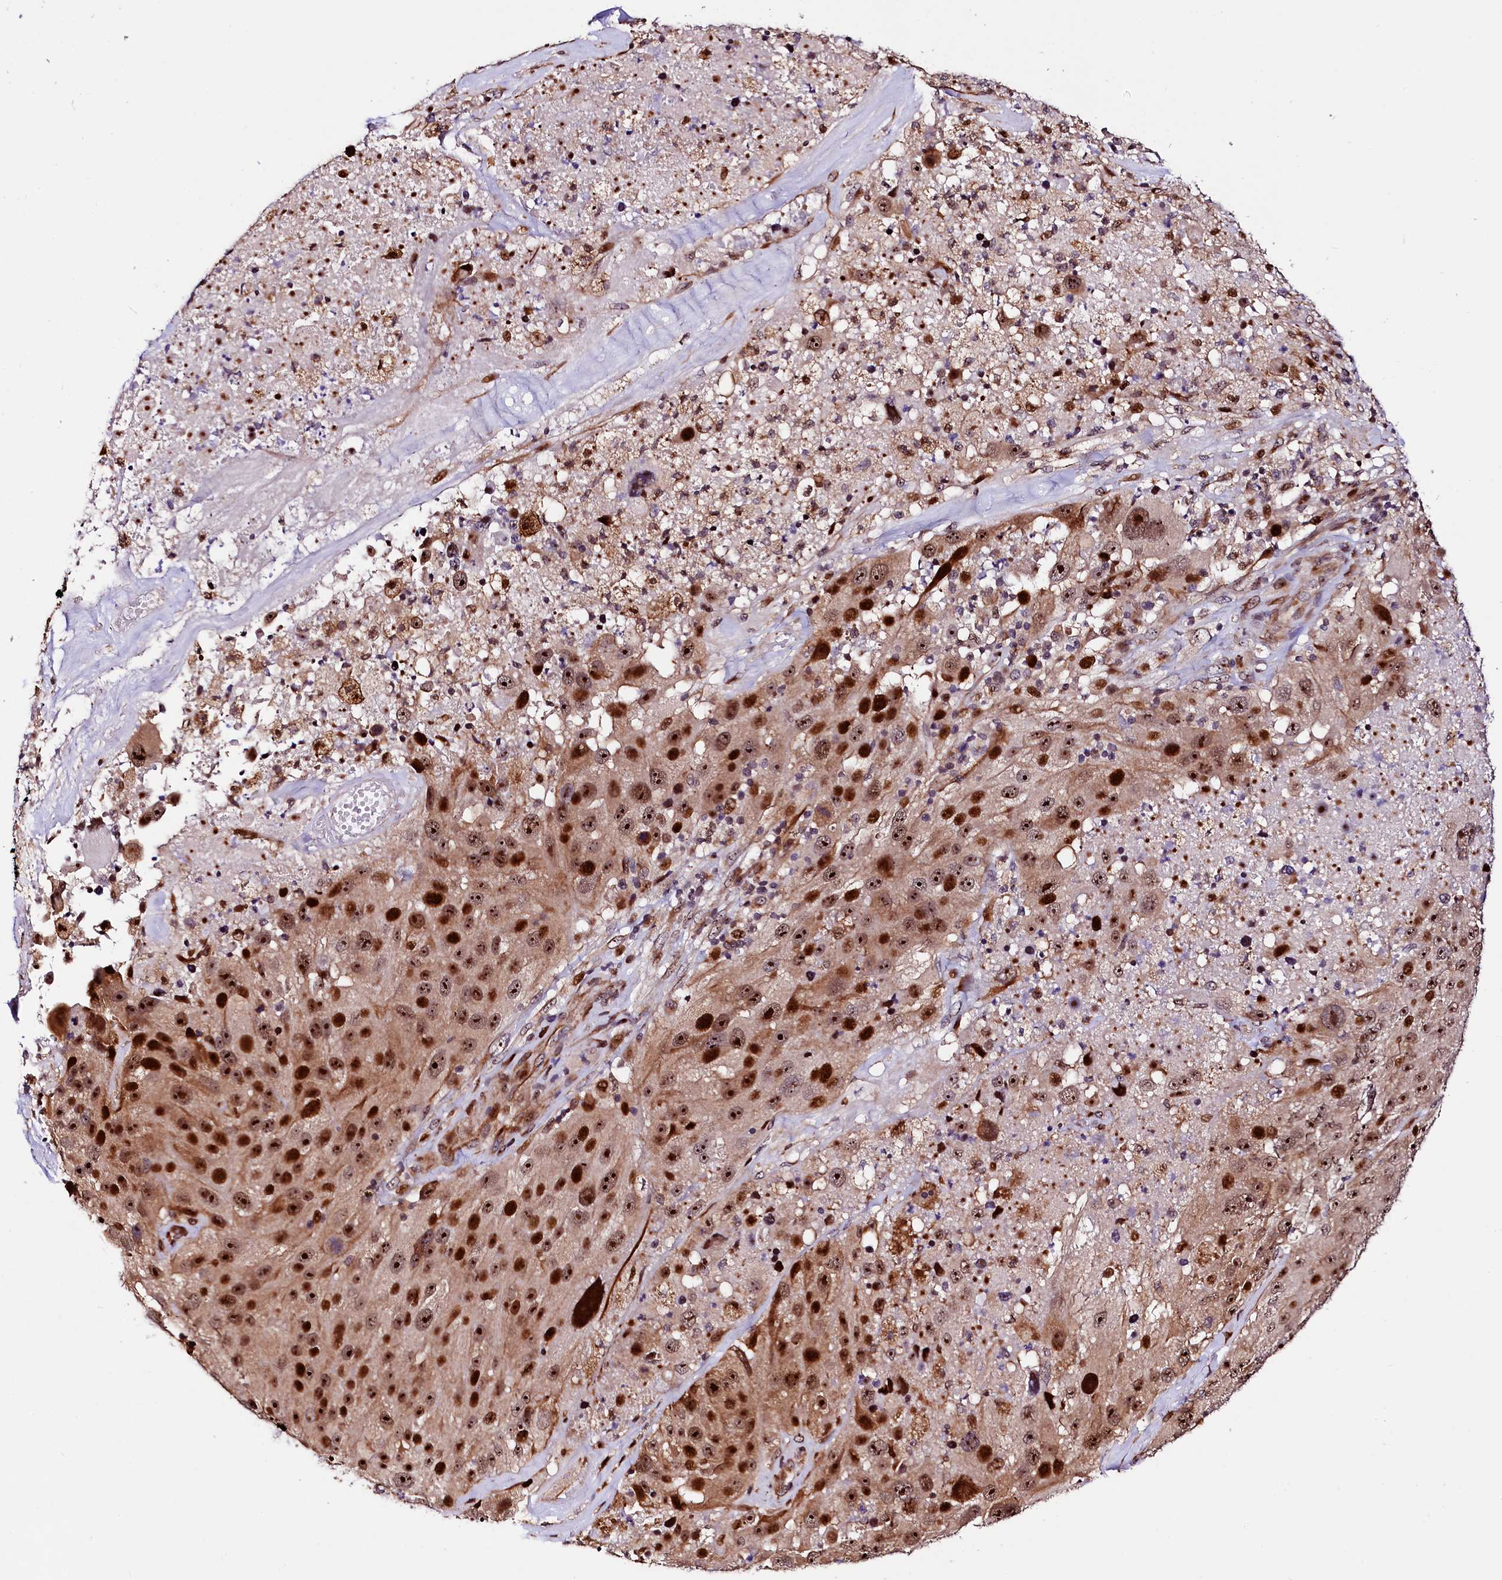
{"staining": {"intensity": "strong", "quantity": ">75%", "location": "cytoplasmic/membranous,nuclear"}, "tissue": "melanoma", "cell_type": "Tumor cells", "image_type": "cancer", "snomed": [{"axis": "morphology", "description": "Malignant melanoma, Metastatic site"}, {"axis": "topography", "description": "Lymph node"}], "caption": "Melanoma stained for a protein (brown) reveals strong cytoplasmic/membranous and nuclear positive expression in about >75% of tumor cells.", "gene": "TRMT112", "patient": {"sex": "male", "age": 62}}